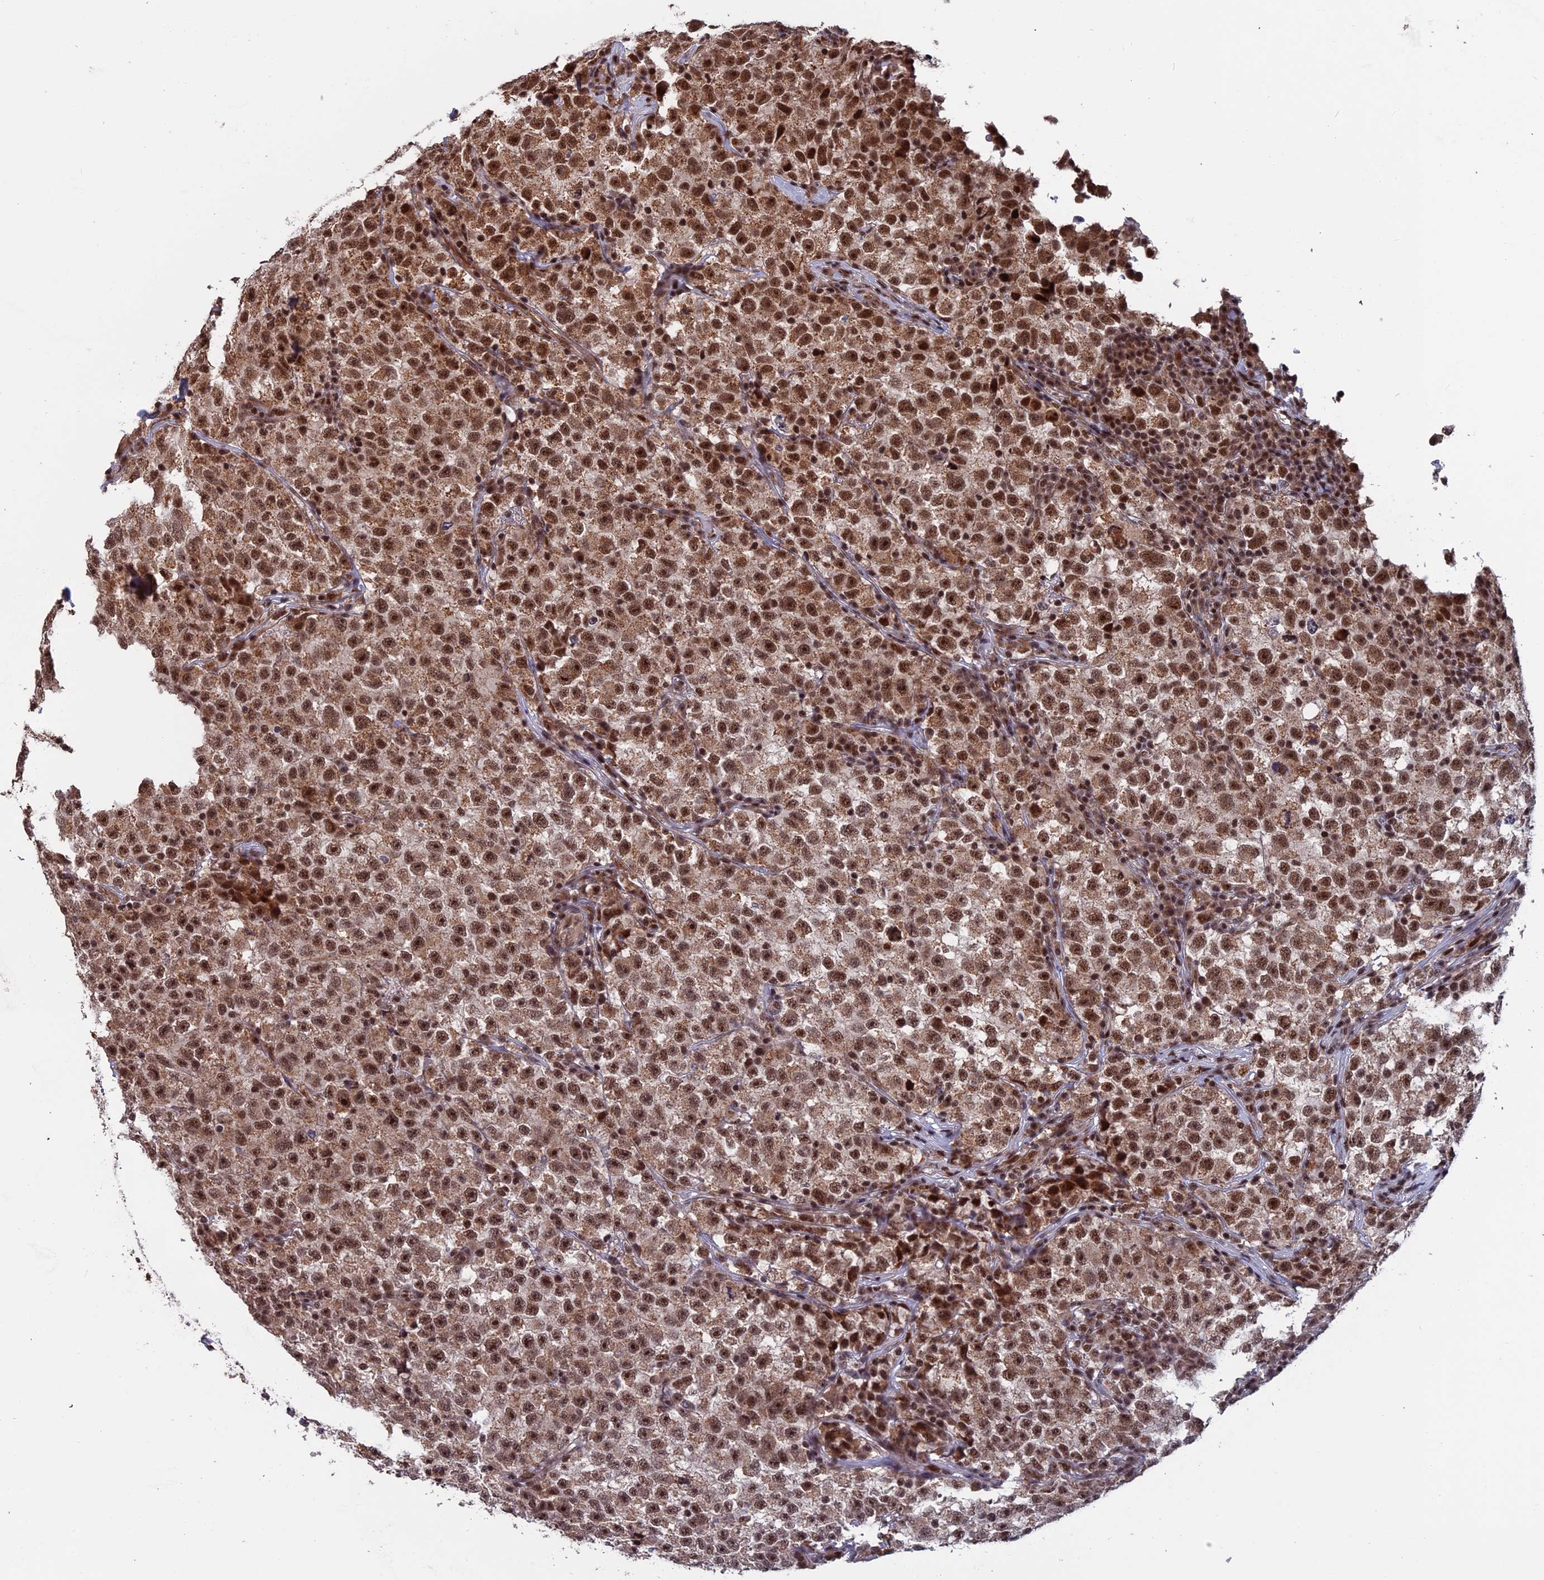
{"staining": {"intensity": "moderate", "quantity": ">75%", "location": "cytoplasmic/membranous,nuclear"}, "tissue": "testis cancer", "cell_type": "Tumor cells", "image_type": "cancer", "snomed": [{"axis": "morphology", "description": "Seminoma, NOS"}, {"axis": "topography", "description": "Testis"}], "caption": "A brown stain highlights moderate cytoplasmic/membranous and nuclear expression of a protein in testis cancer (seminoma) tumor cells.", "gene": "CACTIN", "patient": {"sex": "male", "age": 22}}